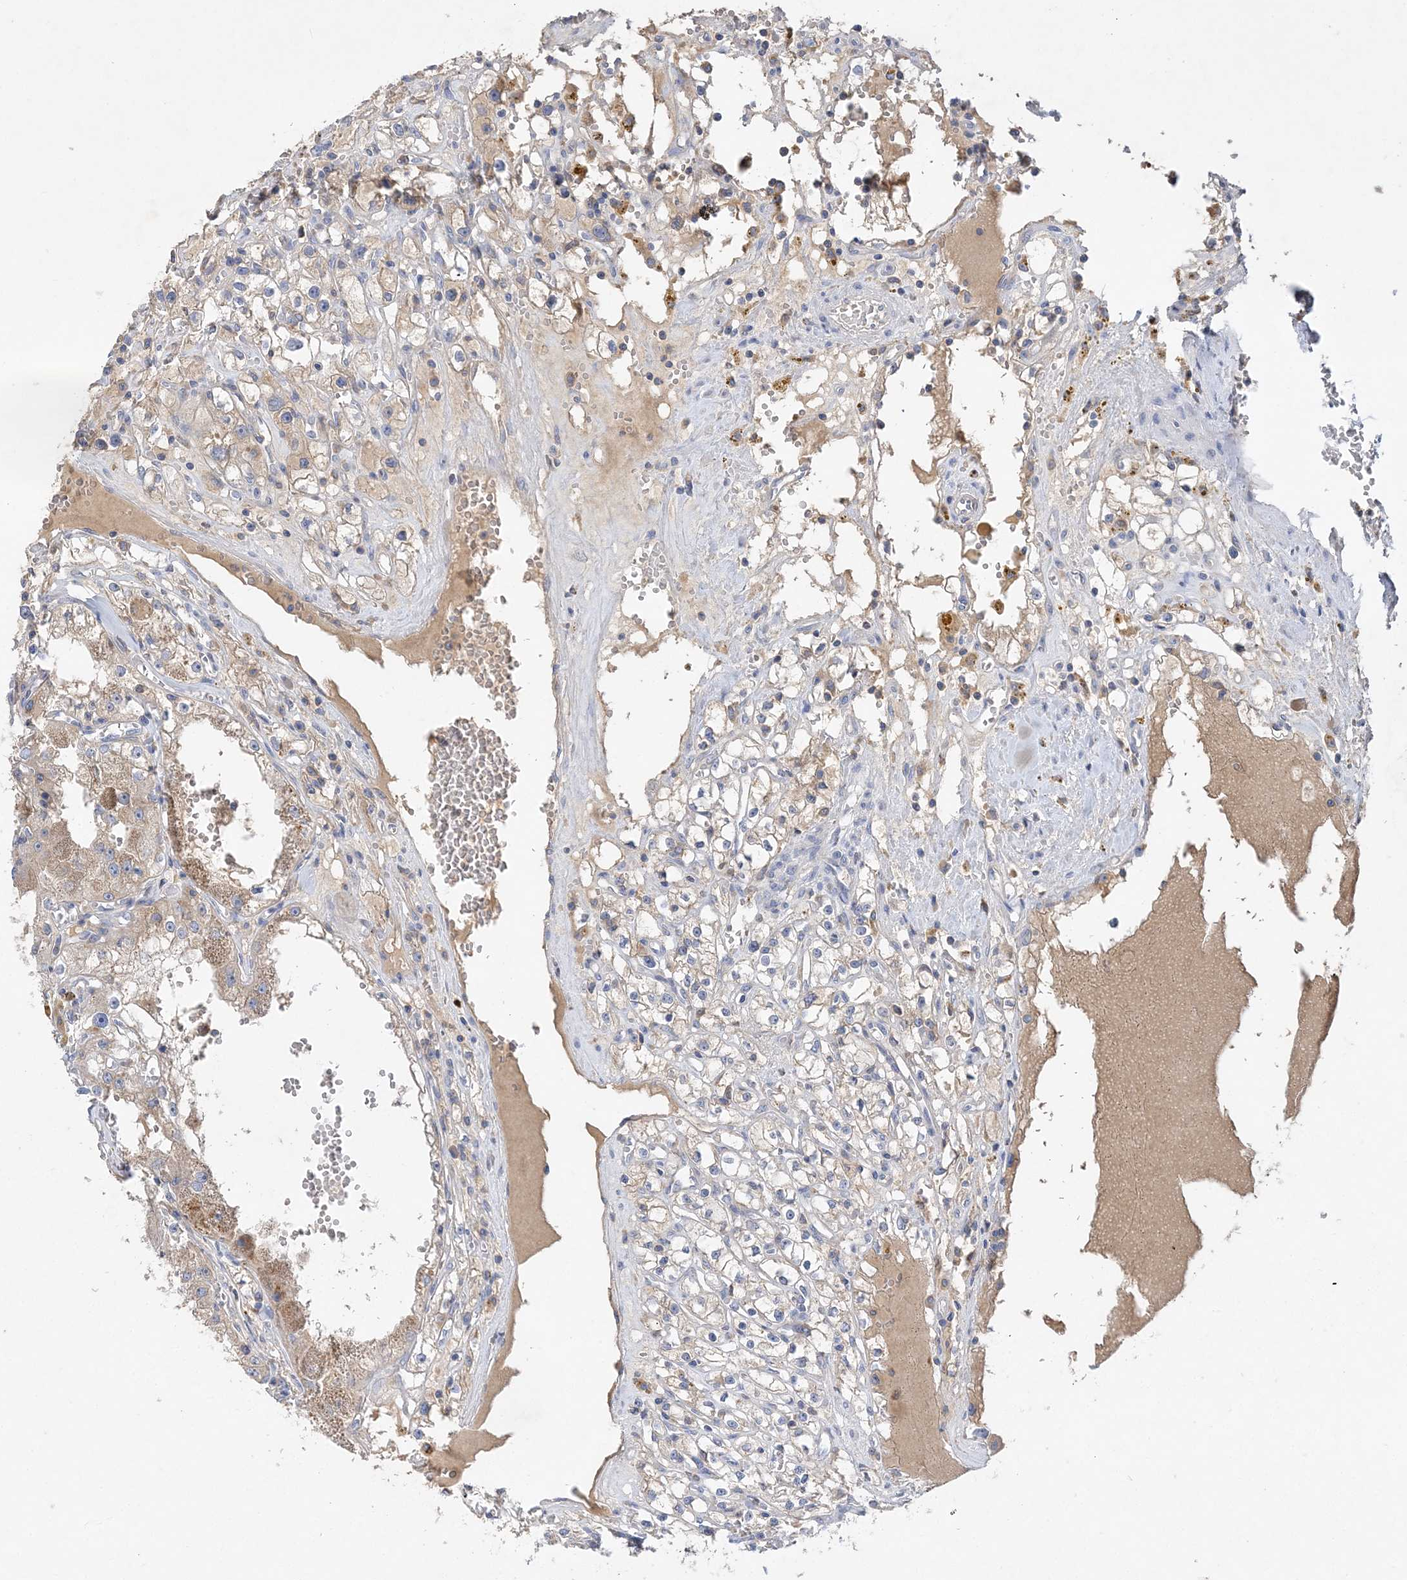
{"staining": {"intensity": "negative", "quantity": "none", "location": "none"}, "tissue": "renal cancer", "cell_type": "Tumor cells", "image_type": "cancer", "snomed": [{"axis": "morphology", "description": "Adenocarcinoma, NOS"}, {"axis": "topography", "description": "Kidney"}], "caption": "IHC micrograph of neoplastic tissue: human adenocarcinoma (renal) stained with DAB (3,3'-diaminobenzidine) exhibits no significant protein expression in tumor cells.", "gene": "GRINA", "patient": {"sex": "male", "age": 56}}